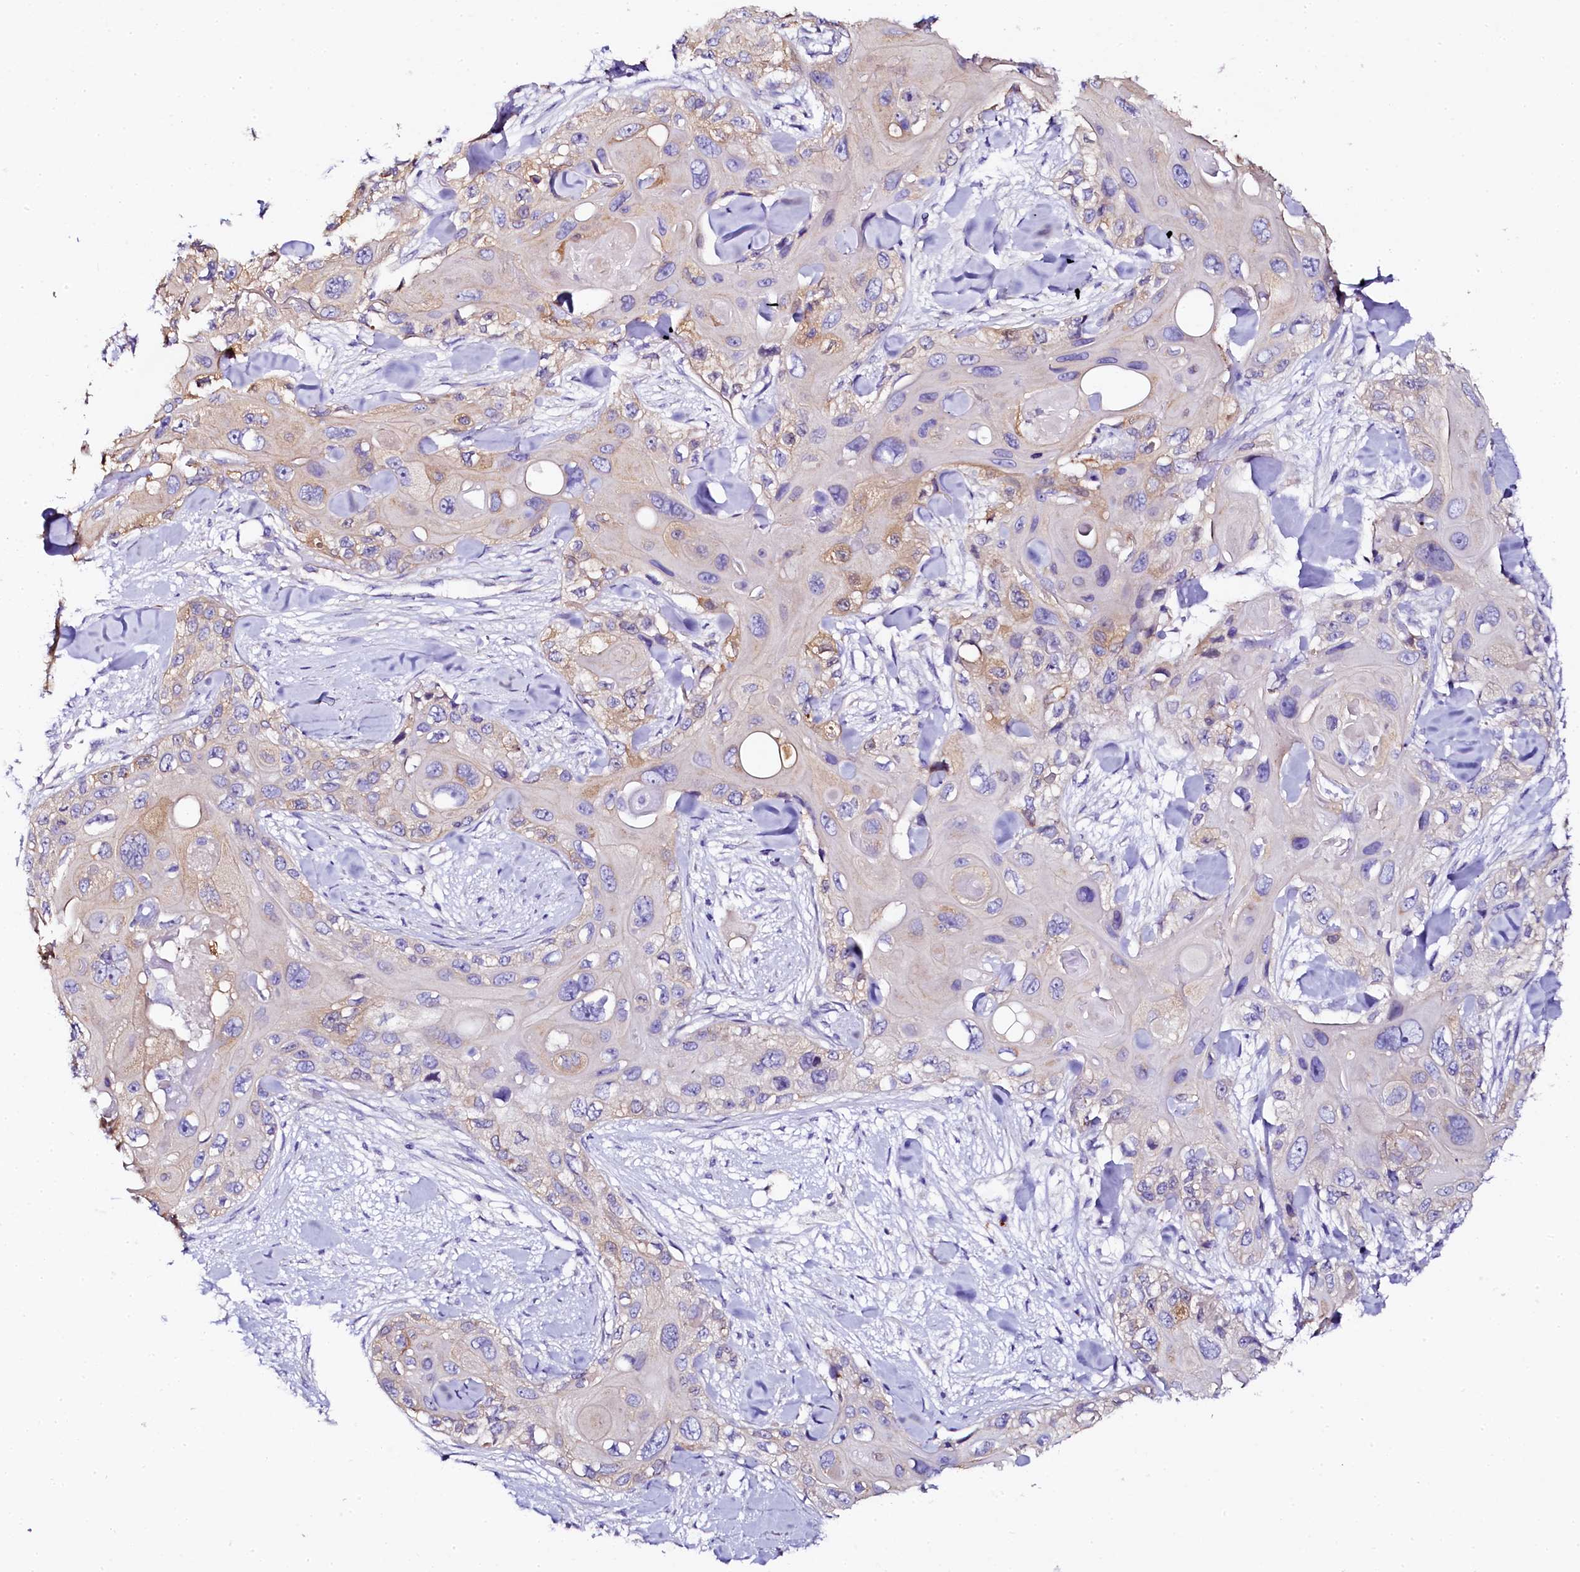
{"staining": {"intensity": "negative", "quantity": "none", "location": "none"}, "tissue": "skin cancer", "cell_type": "Tumor cells", "image_type": "cancer", "snomed": [{"axis": "morphology", "description": "Normal tissue, NOS"}, {"axis": "morphology", "description": "Squamous cell carcinoma, NOS"}, {"axis": "topography", "description": "Skin"}], "caption": "Immunohistochemical staining of skin cancer displays no significant staining in tumor cells.", "gene": "NAA16", "patient": {"sex": "male", "age": 72}}